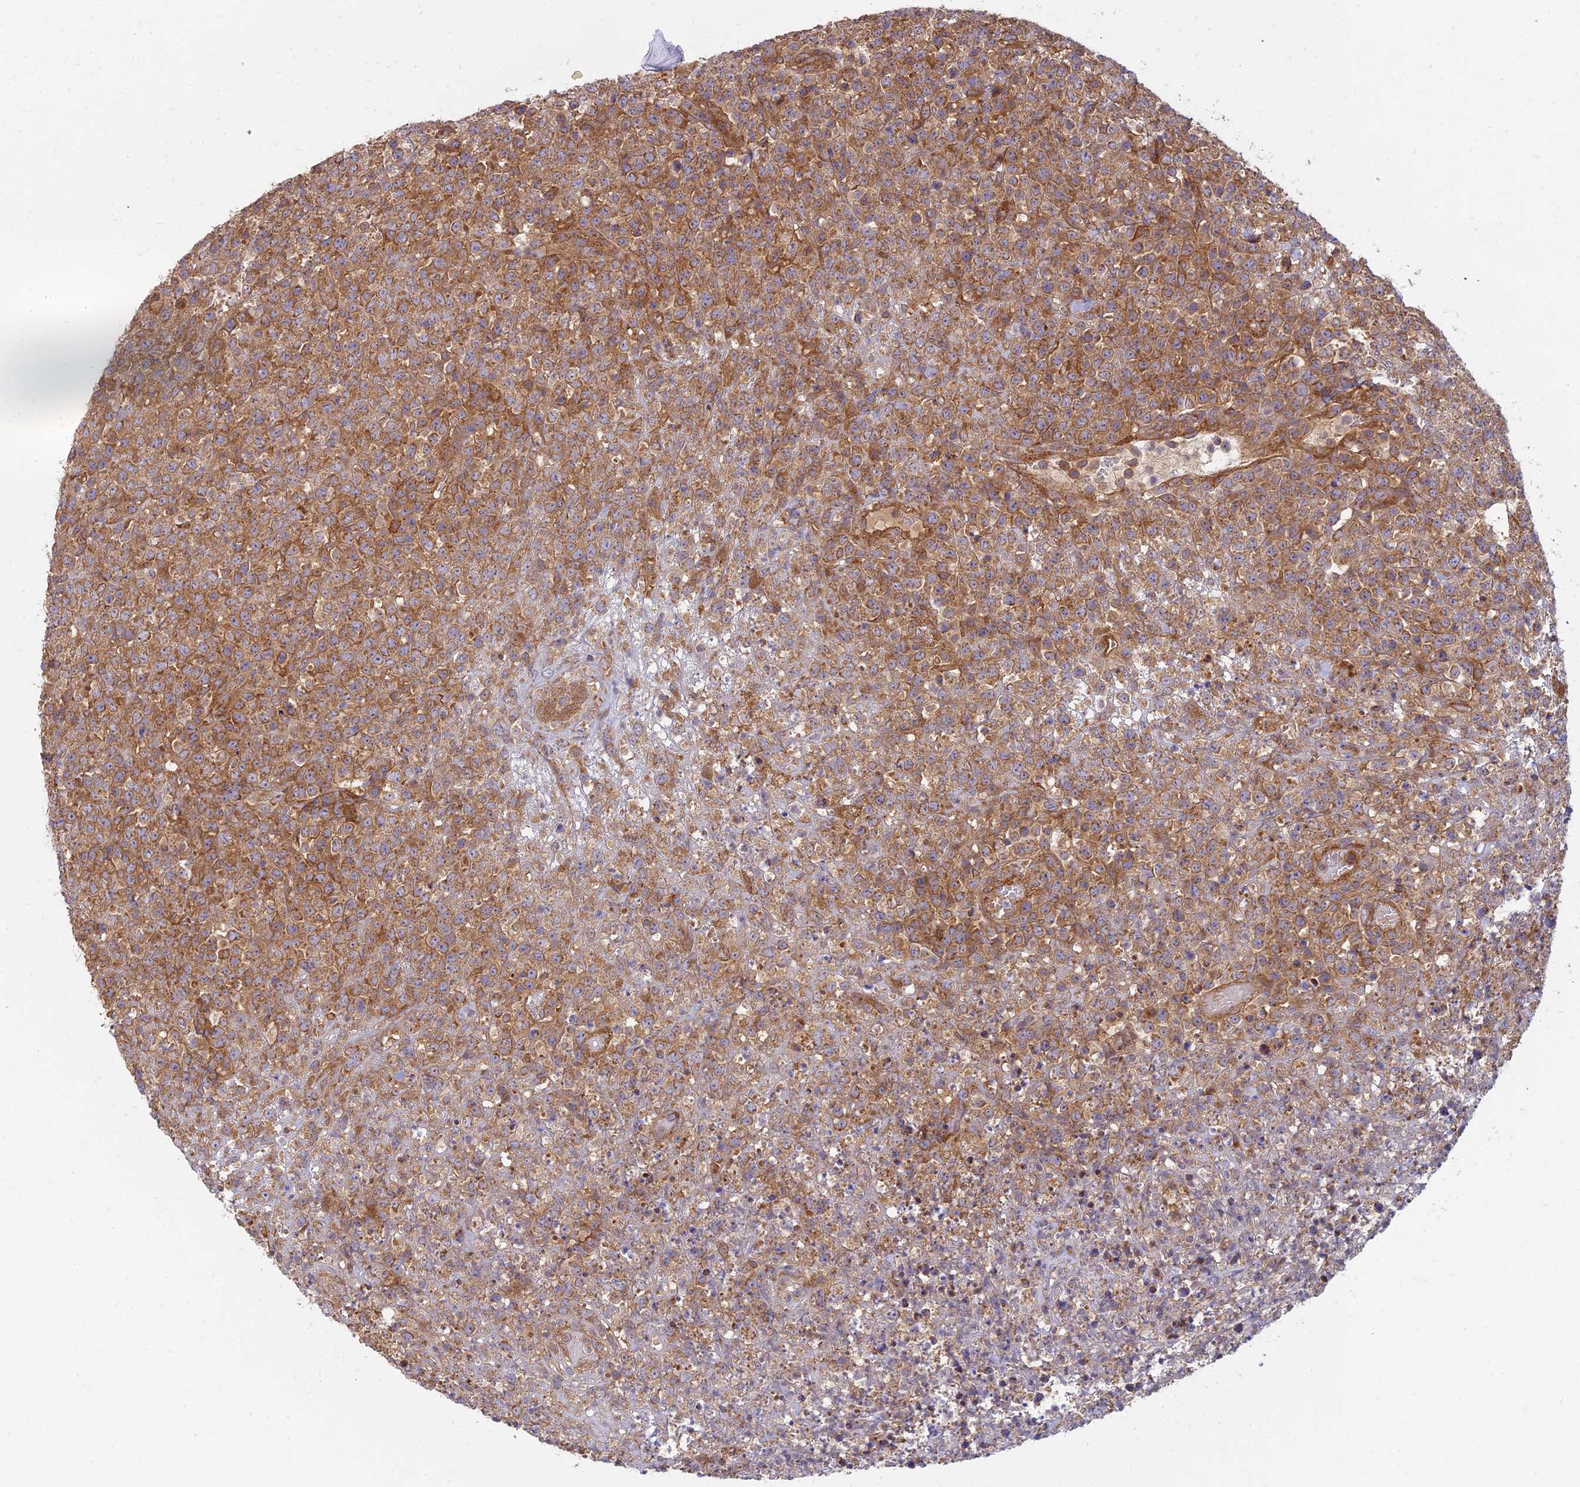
{"staining": {"intensity": "moderate", "quantity": ">75%", "location": "cytoplasmic/membranous"}, "tissue": "lymphoma", "cell_type": "Tumor cells", "image_type": "cancer", "snomed": [{"axis": "morphology", "description": "Malignant lymphoma, non-Hodgkin's type, High grade"}, {"axis": "topography", "description": "Colon"}], "caption": "Immunohistochemistry staining of lymphoma, which exhibits medium levels of moderate cytoplasmic/membranous positivity in about >75% of tumor cells indicating moderate cytoplasmic/membranous protein expression. The staining was performed using DAB (3,3'-diaminobenzidine) (brown) for protein detection and nuclei were counterstained in hematoxylin (blue).", "gene": "TCF25", "patient": {"sex": "female", "age": 53}}